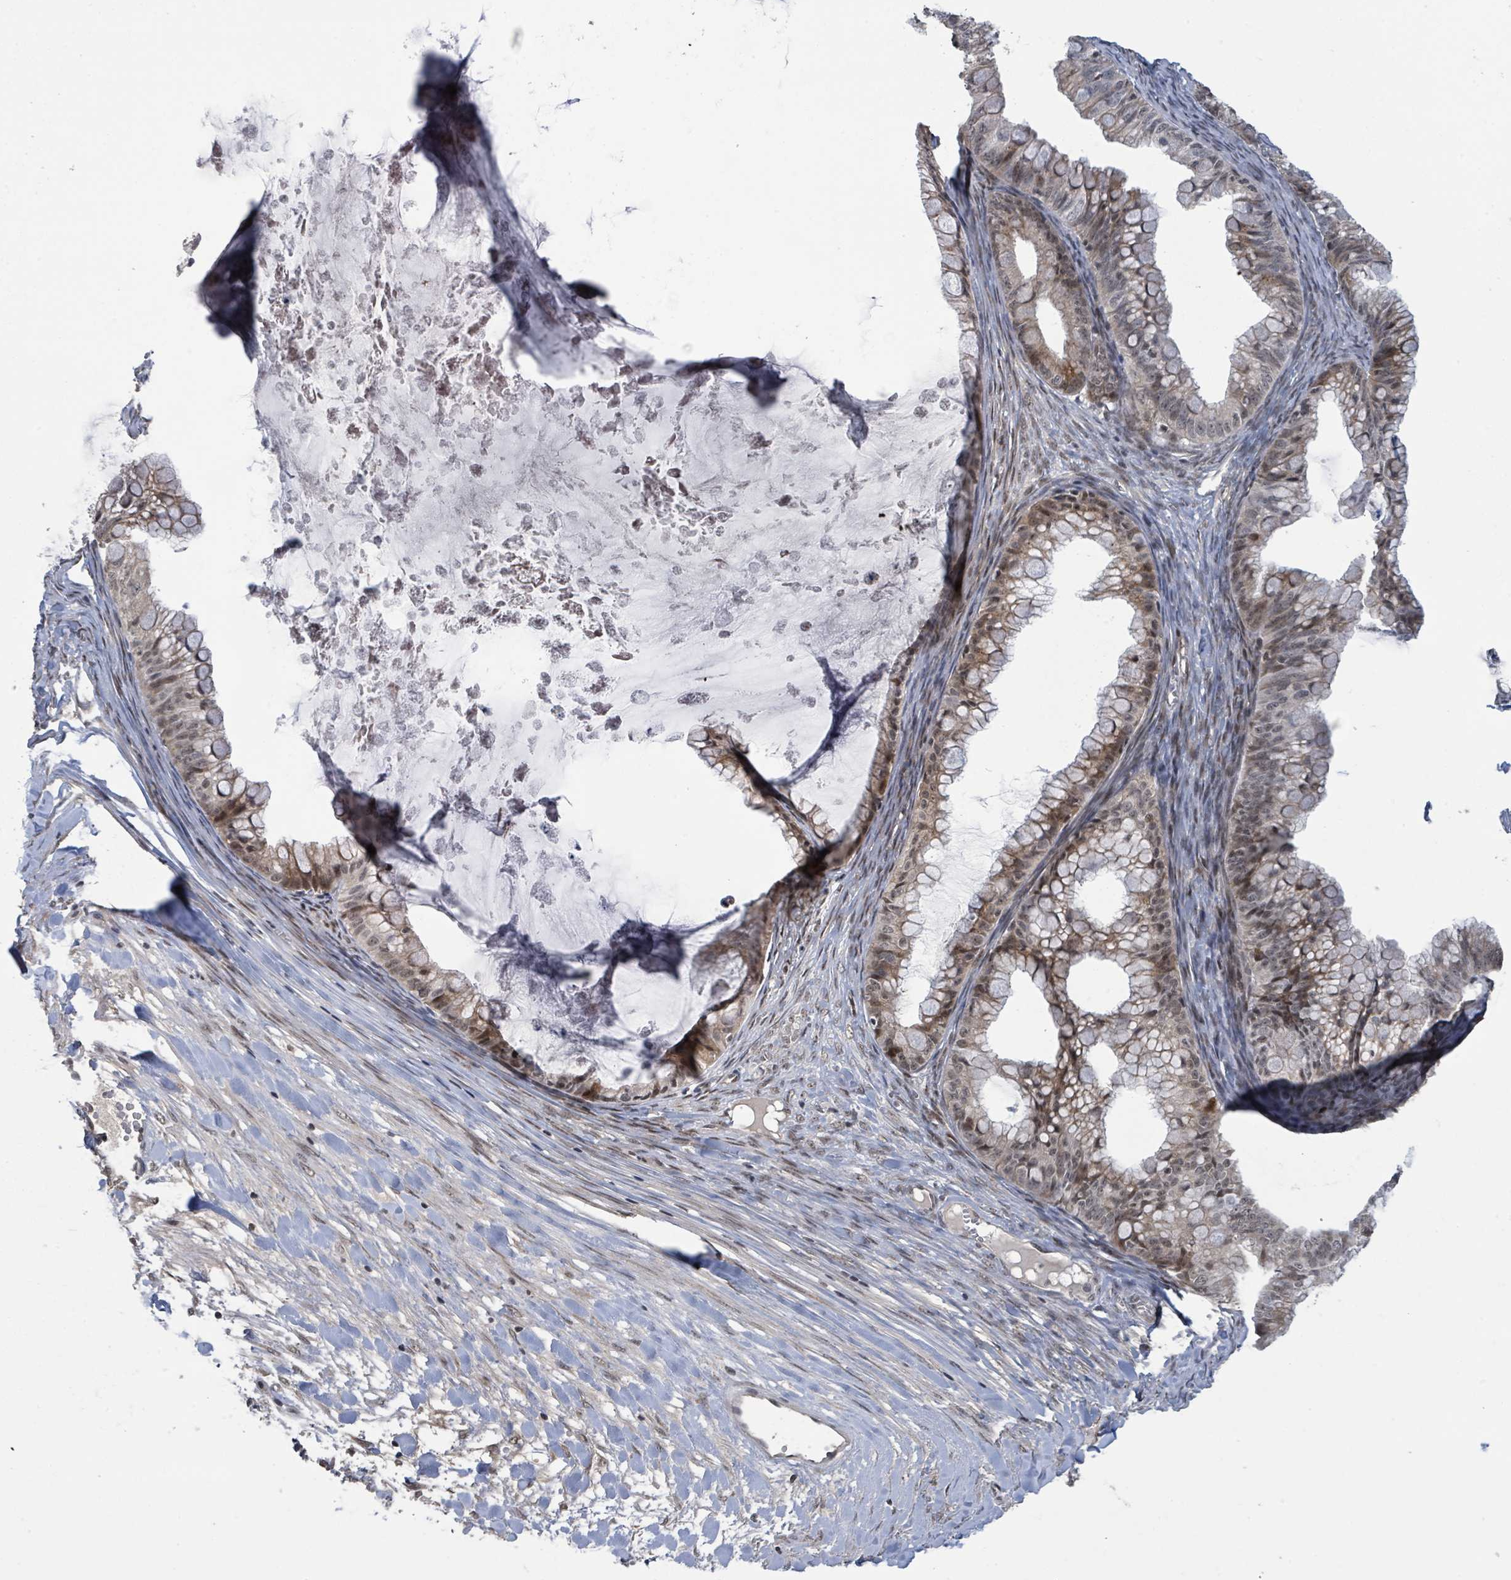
{"staining": {"intensity": "moderate", "quantity": ">75%", "location": "cytoplasmic/membranous,nuclear"}, "tissue": "ovarian cancer", "cell_type": "Tumor cells", "image_type": "cancer", "snomed": [{"axis": "morphology", "description": "Cystadenocarcinoma, mucinous, NOS"}, {"axis": "topography", "description": "Ovary"}], "caption": "Protein expression analysis of human mucinous cystadenocarcinoma (ovarian) reveals moderate cytoplasmic/membranous and nuclear positivity in approximately >75% of tumor cells. (Brightfield microscopy of DAB IHC at high magnification).", "gene": "ZBTB14", "patient": {"sex": "female", "age": 35}}